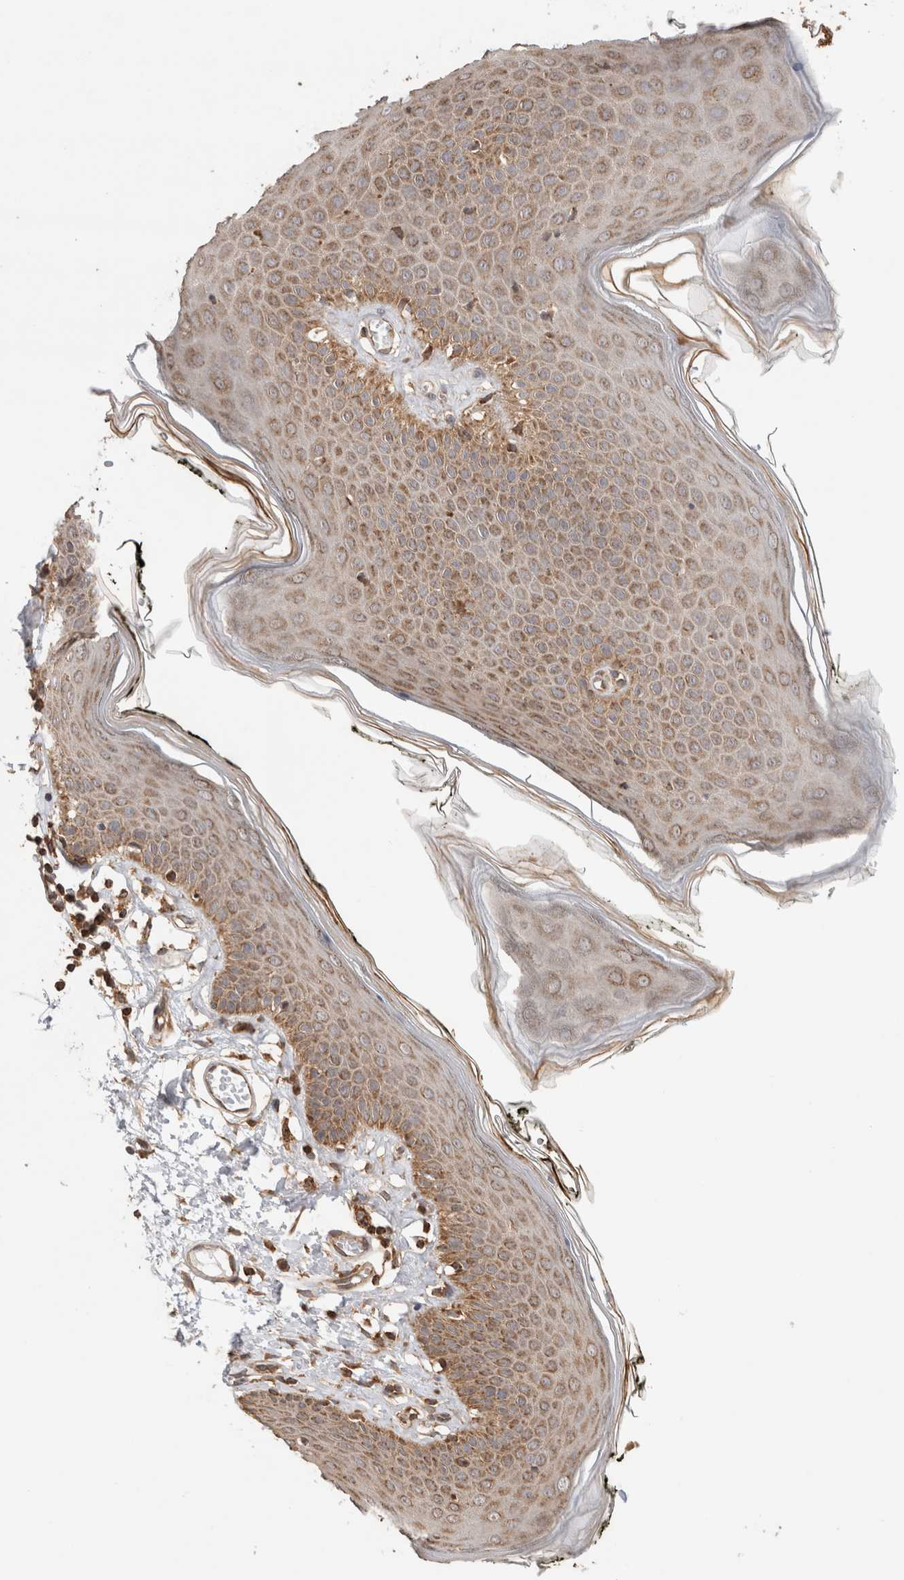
{"staining": {"intensity": "strong", "quantity": "25%-75%", "location": "cytoplasmic/membranous"}, "tissue": "skin", "cell_type": "Epidermal cells", "image_type": "normal", "snomed": [{"axis": "morphology", "description": "Normal tissue, NOS"}, {"axis": "morphology", "description": "Inflammation, NOS"}, {"axis": "topography", "description": "Vulva"}], "caption": "Protein staining of normal skin demonstrates strong cytoplasmic/membranous staining in about 25%-75% of epidermal cells. The staining is performed using DAB (3,3'-diaminobenzidine) brown chromogen to label protein expression. The nuclei are counter-stained blue using hematoxylin.", "gene": "IMMP2L", "patient": {"sex": "female", "age": 84}}